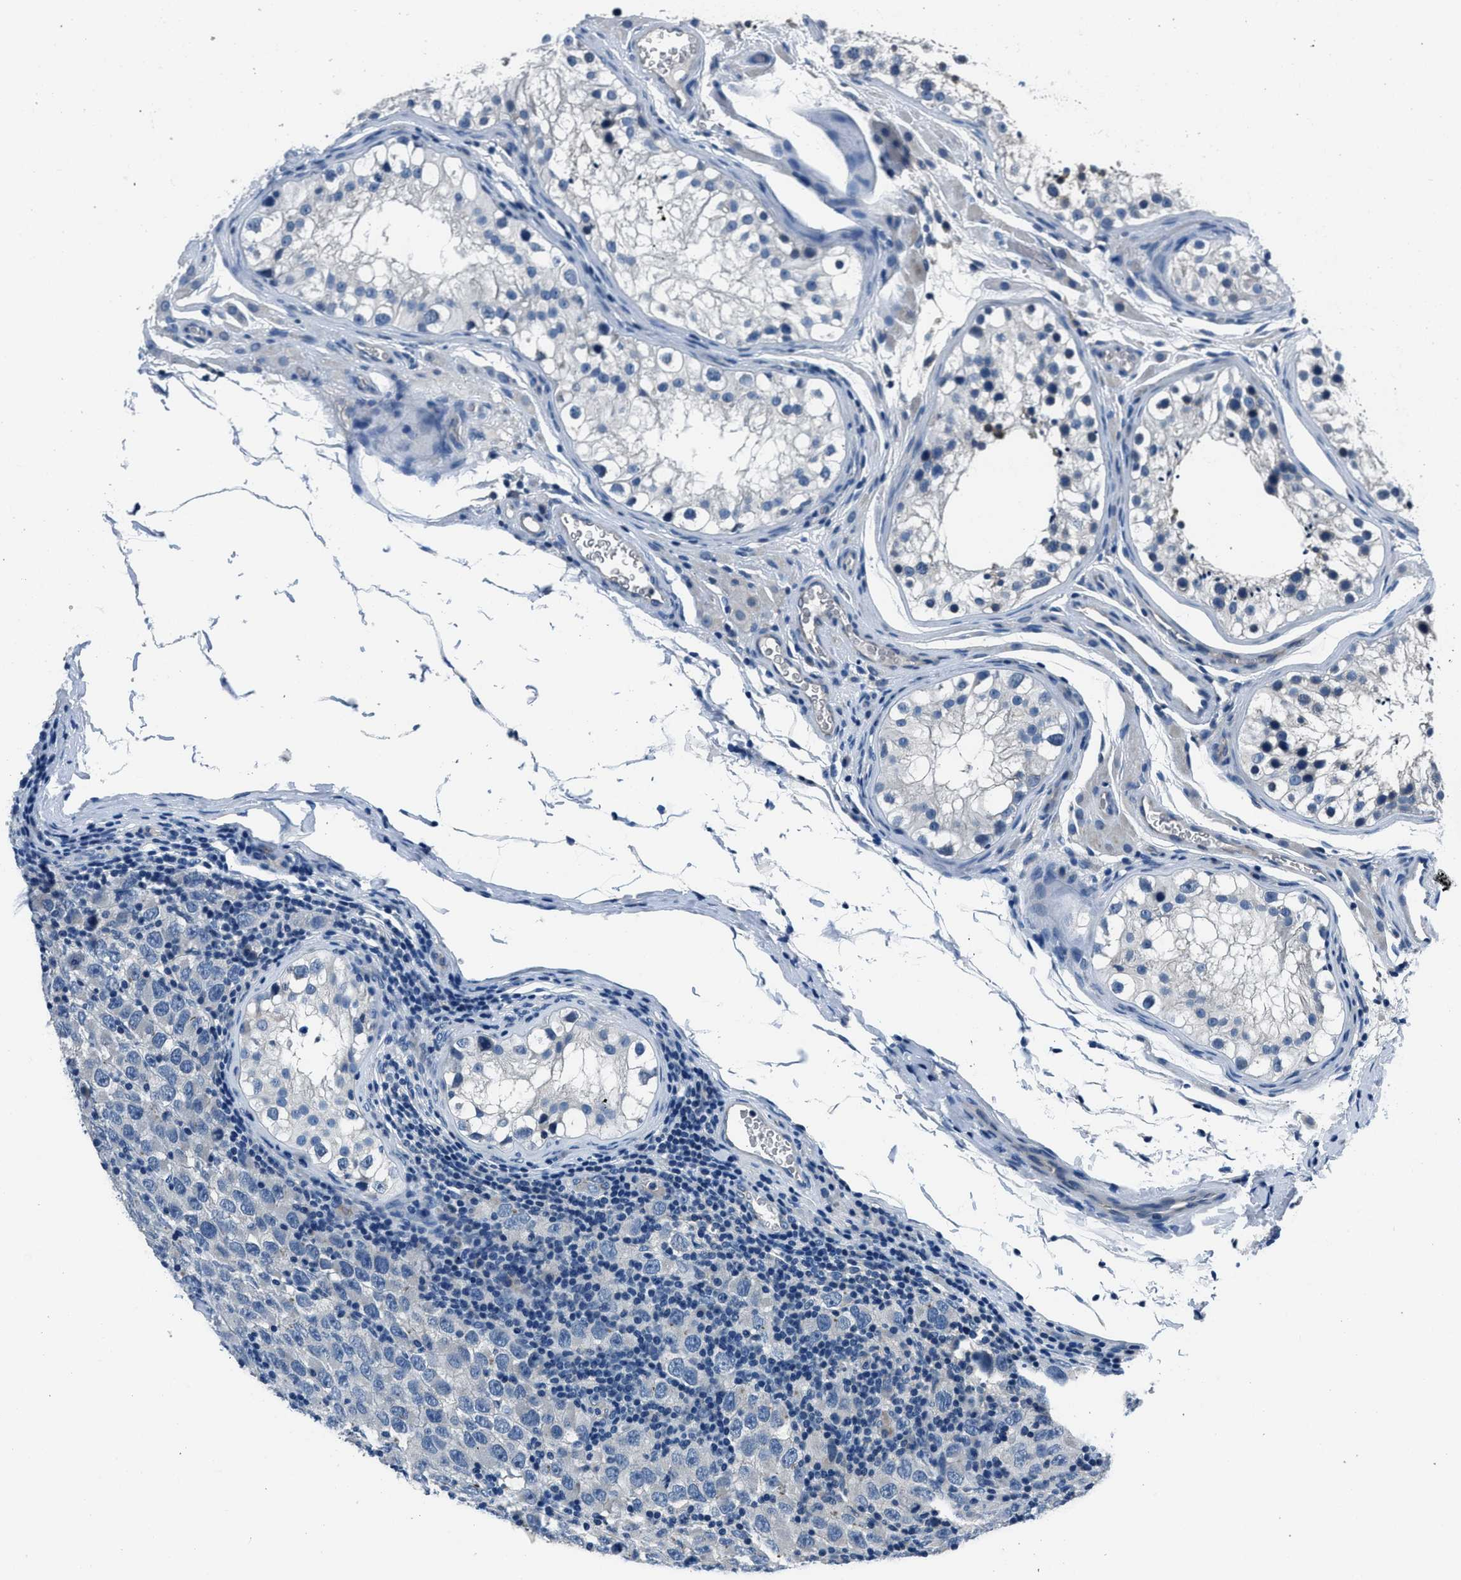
{"staining": {"intensity": "negative", "quantity": "none", "location": "none"}, "tissue": "testis cancer", "cell_type": "Tumor cells", "image_type": "cancer", "snomed": [{"axis": "morphology", "description": "Carcinoma, Embryonal, NOS"}, {"axis": "topography", "description": "Testis"}], "caption": "A micrograph of testis cancer (embryonal carcinoma) stained for a protein displays no brown staining in tumor cells.", "gene": "GJA3", "patient": {"sex": "male", "age": 21}}